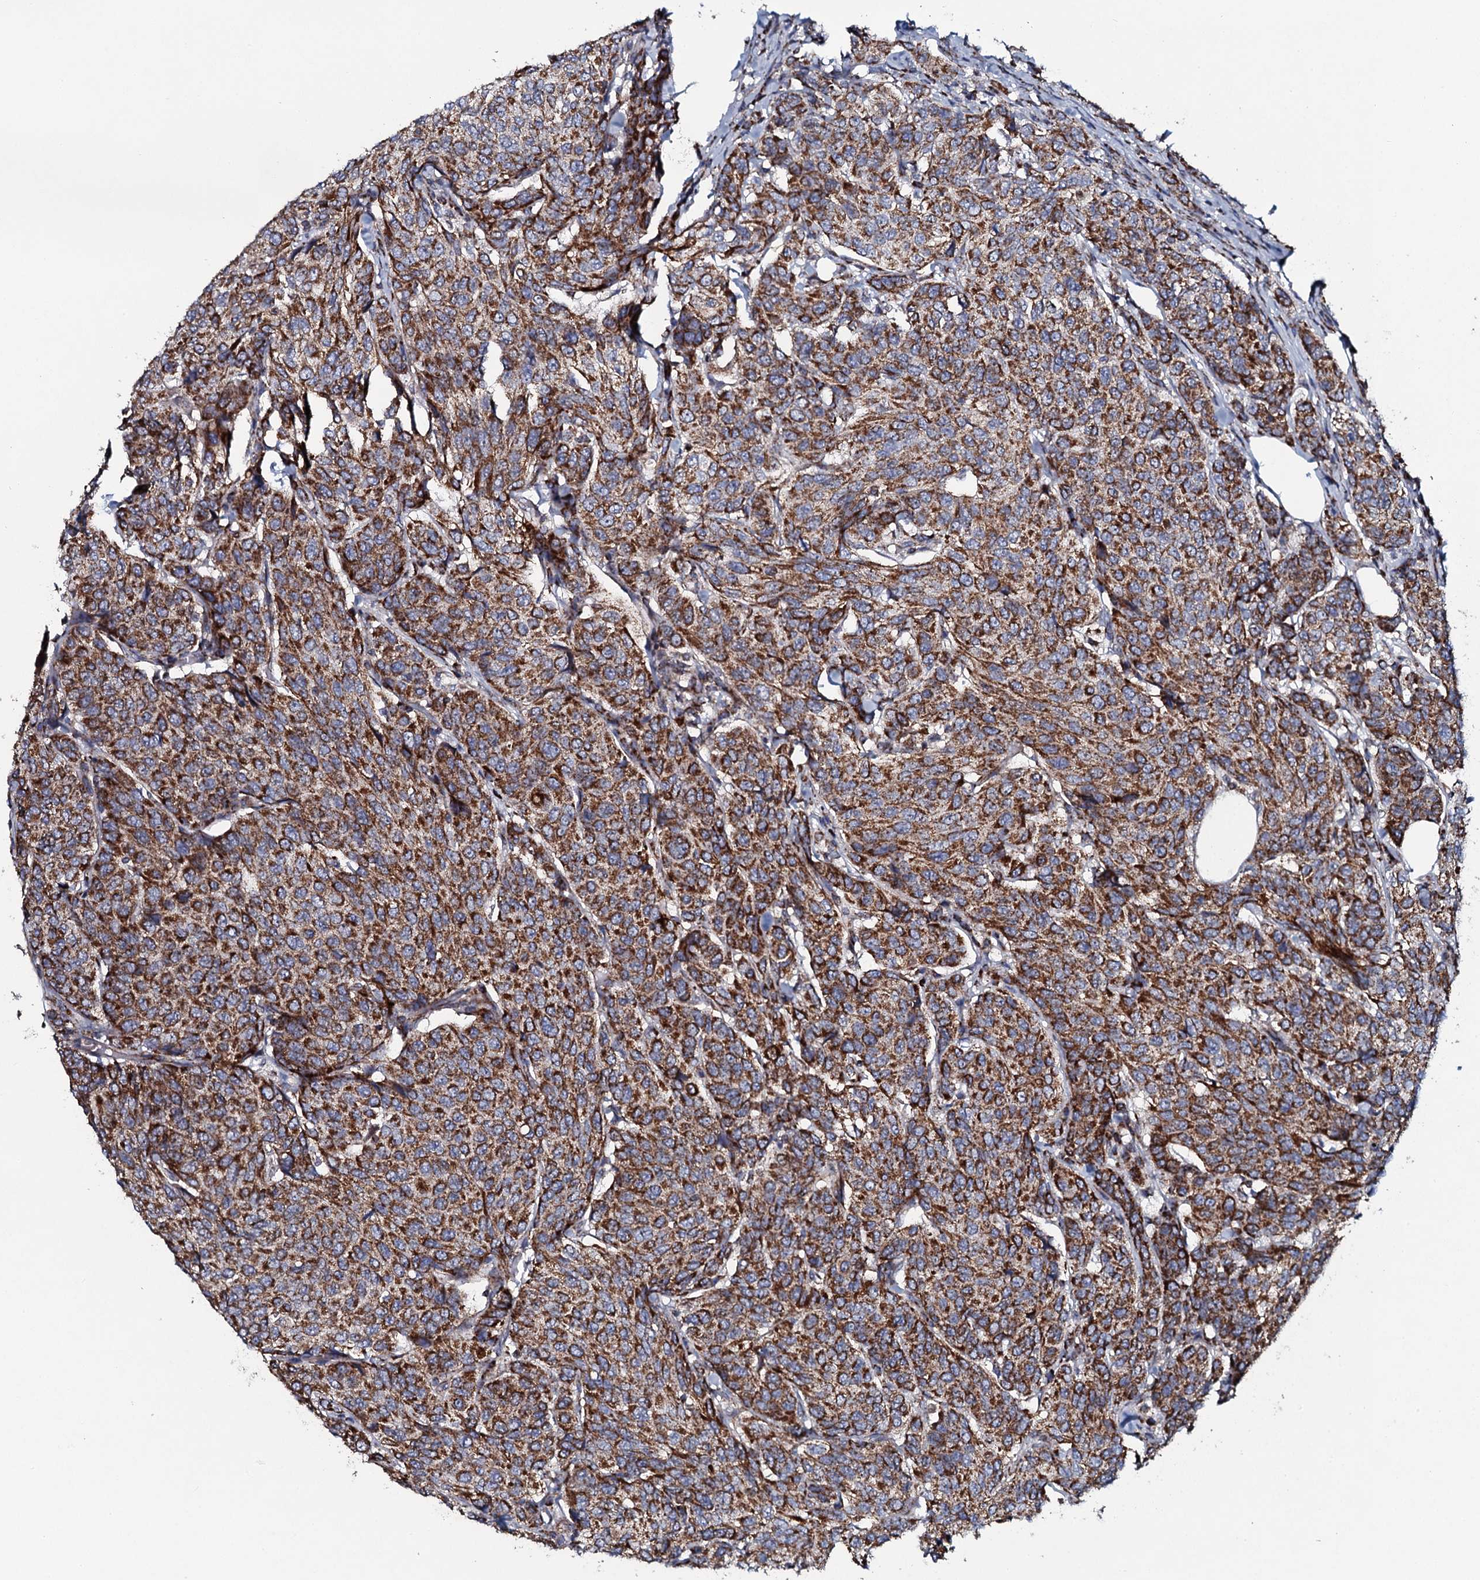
{"staining": {"intensity": "strong", "quantity": ">75%", "location": "cytoplasmic/membranous"}, "tissue": "breast cancer", "cell_type": "Tumor cells", "image_type": "cancer", "snomed": [{"axis": "morphology", "description": "Duct carcinoma"}, {"axis": "topography", "description": "Breast"}], "caption": "Human breast infiltrating ductal carcinoma stained with a protein marker exhibits strong staining in tumor cells.", "gene": "EVC2", "patient": {"sex": "female", "age": 55}}